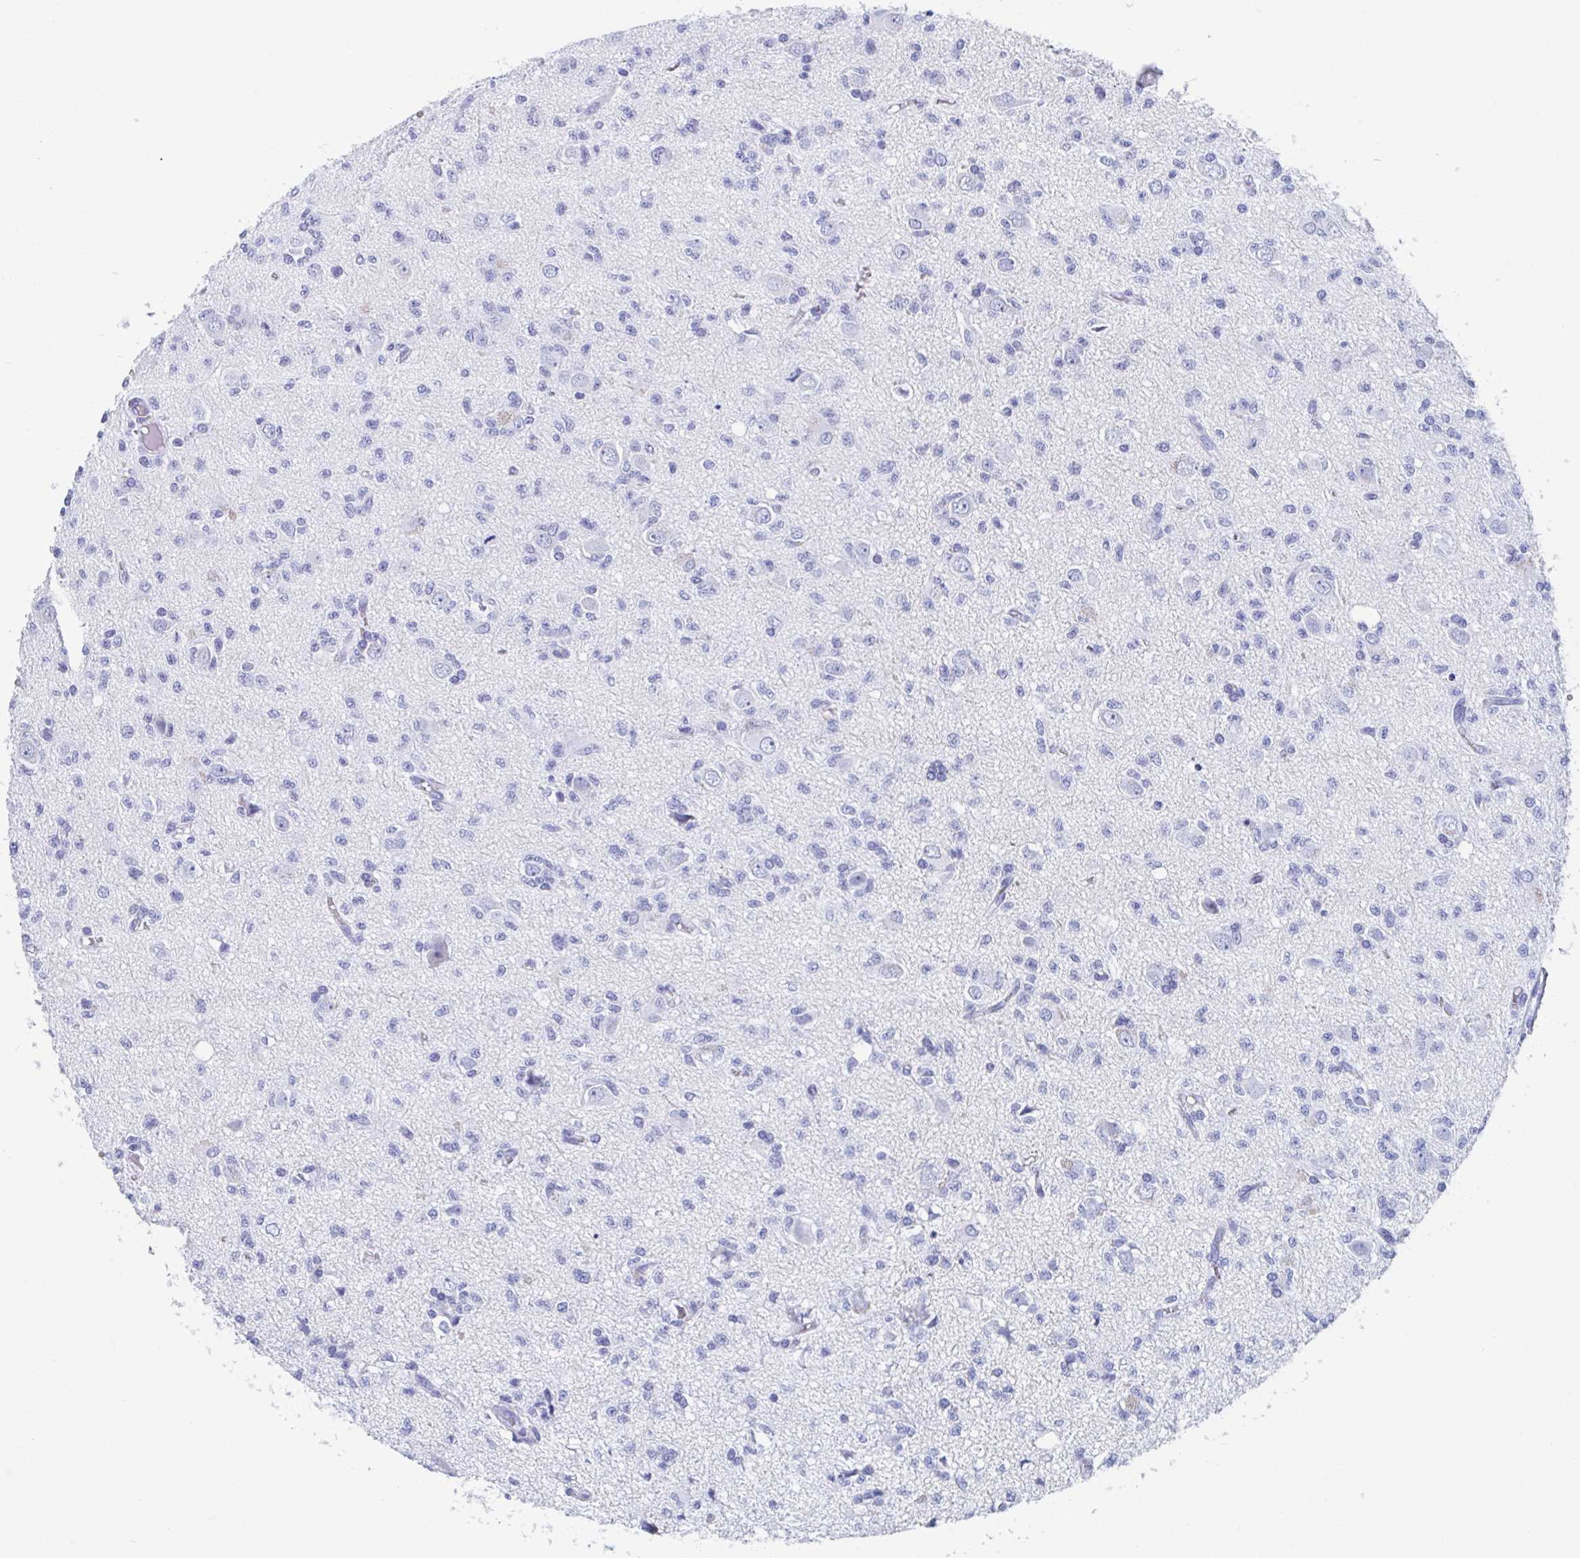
{"staining": {"intensity": "negative", "quantity": "none", "location": "none"}, "tissue": "glioma", "cell_type": "Tumor cells", "image_type": "cancer", "snomed": [{"axis": "morphology", "description": "Glioma, malignant, Low grade"}, {"axis": "topography", "description": "Brain"}], "caption": "This image is of malignant glioma (low-grade) stained with immunohistochemistry (IHC) to label a protein in brown with the nuclei are counter-stained blue. There is no positivity in tumor cells. Brightfield microscopy of immunohistochemistry (IHC) stained with DAB (brown) and hematoxylin (blue), captured at high magnification.", "gene": "C10orf53", "patient": {"sex": "male", "age": 64}}